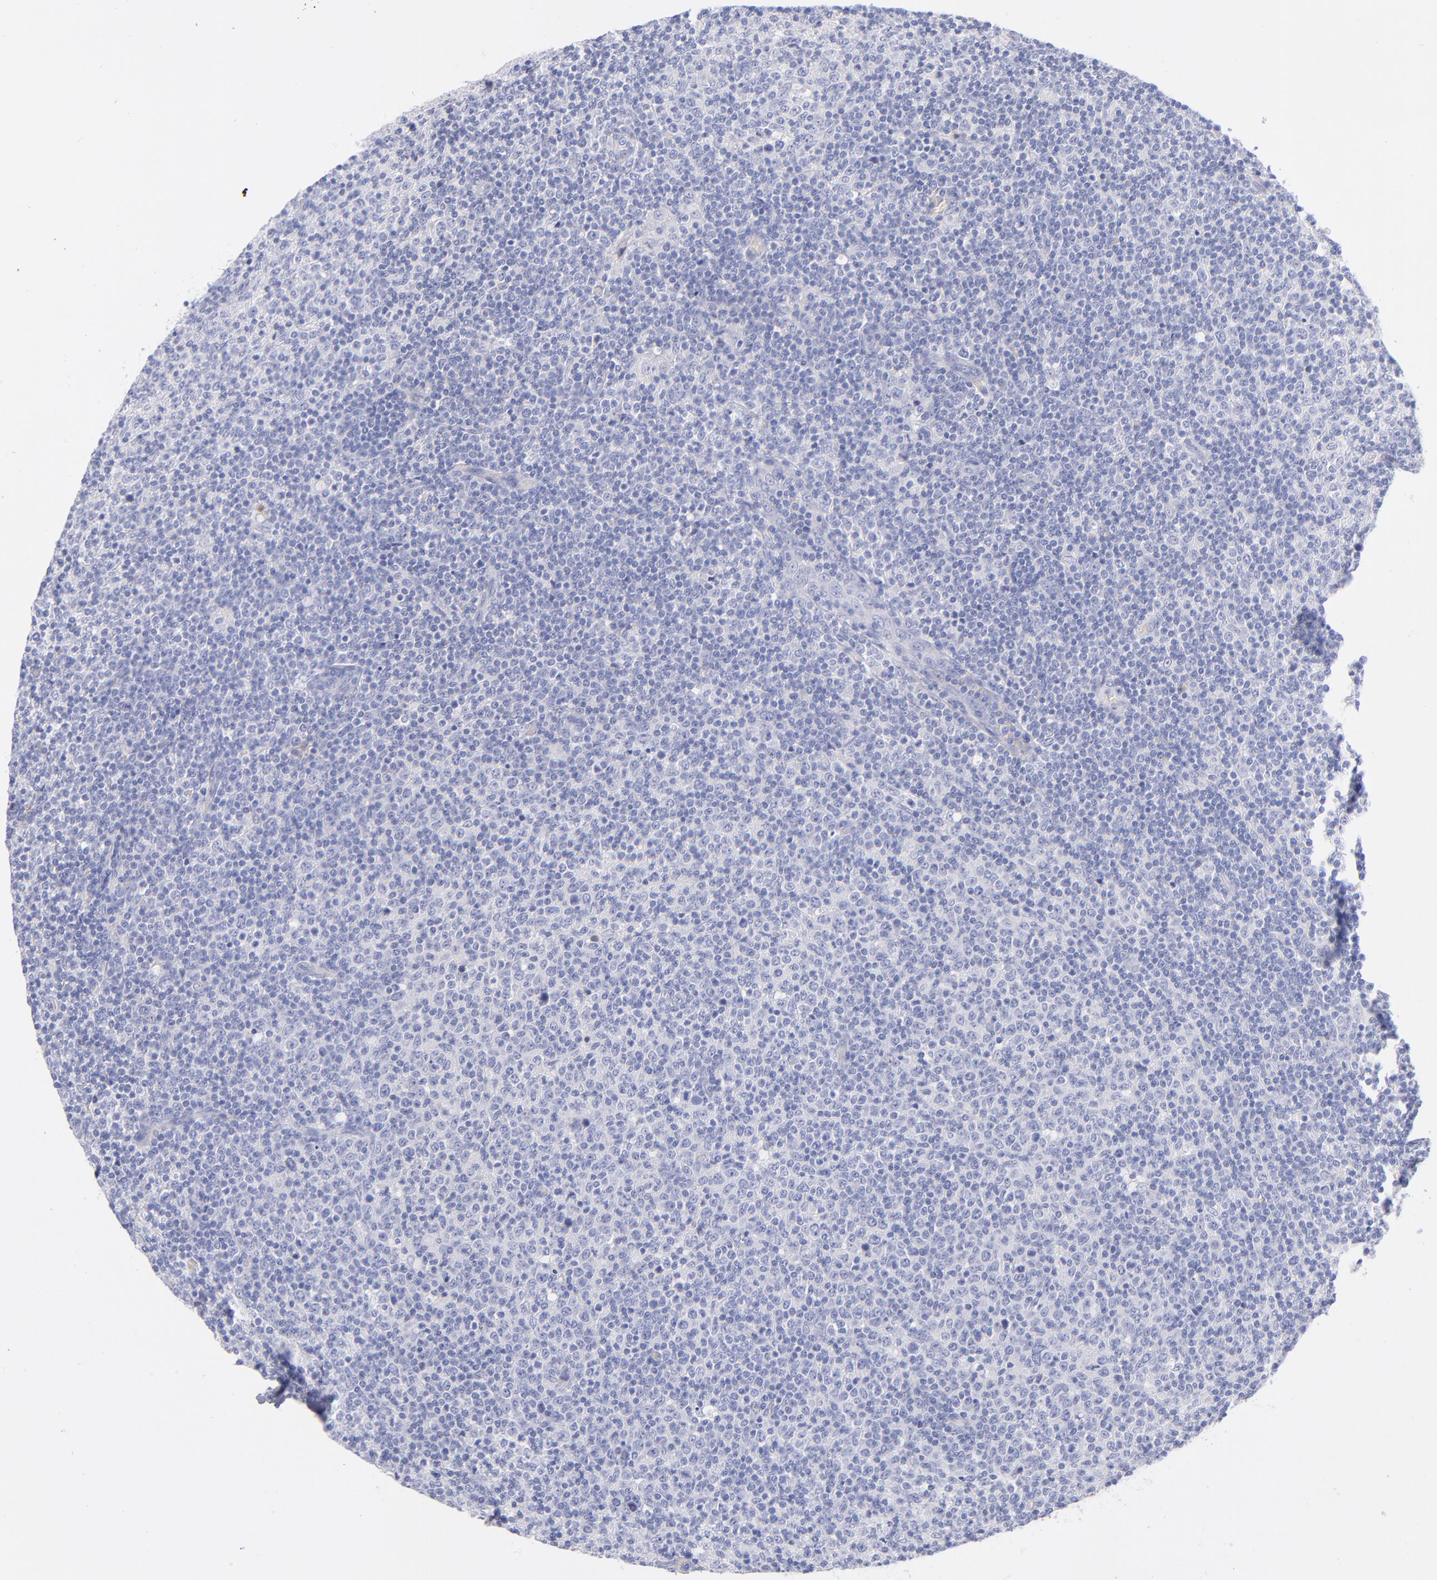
{"staining": {"intensity": "negative", "quantity": "none", "location": "none"}, "tissue": "lymphoma", "cell_type": "Tumor cells", "image_type": "cancer", "snomed": [{"axis": "morphology", "description": "Malignant lymphoma, non-Hodgkin's type, Low grade"}, {"axis": "topography", "description": "Lymph node"}], "caption": "This photomicrograph is of lymphoma stained with IHC to label a protein in brown with the nuclei are counter-stained blue. There is no positivity in tumor cells.", "gene": "HP", "patient": {"sex": "male", "age": 70}}